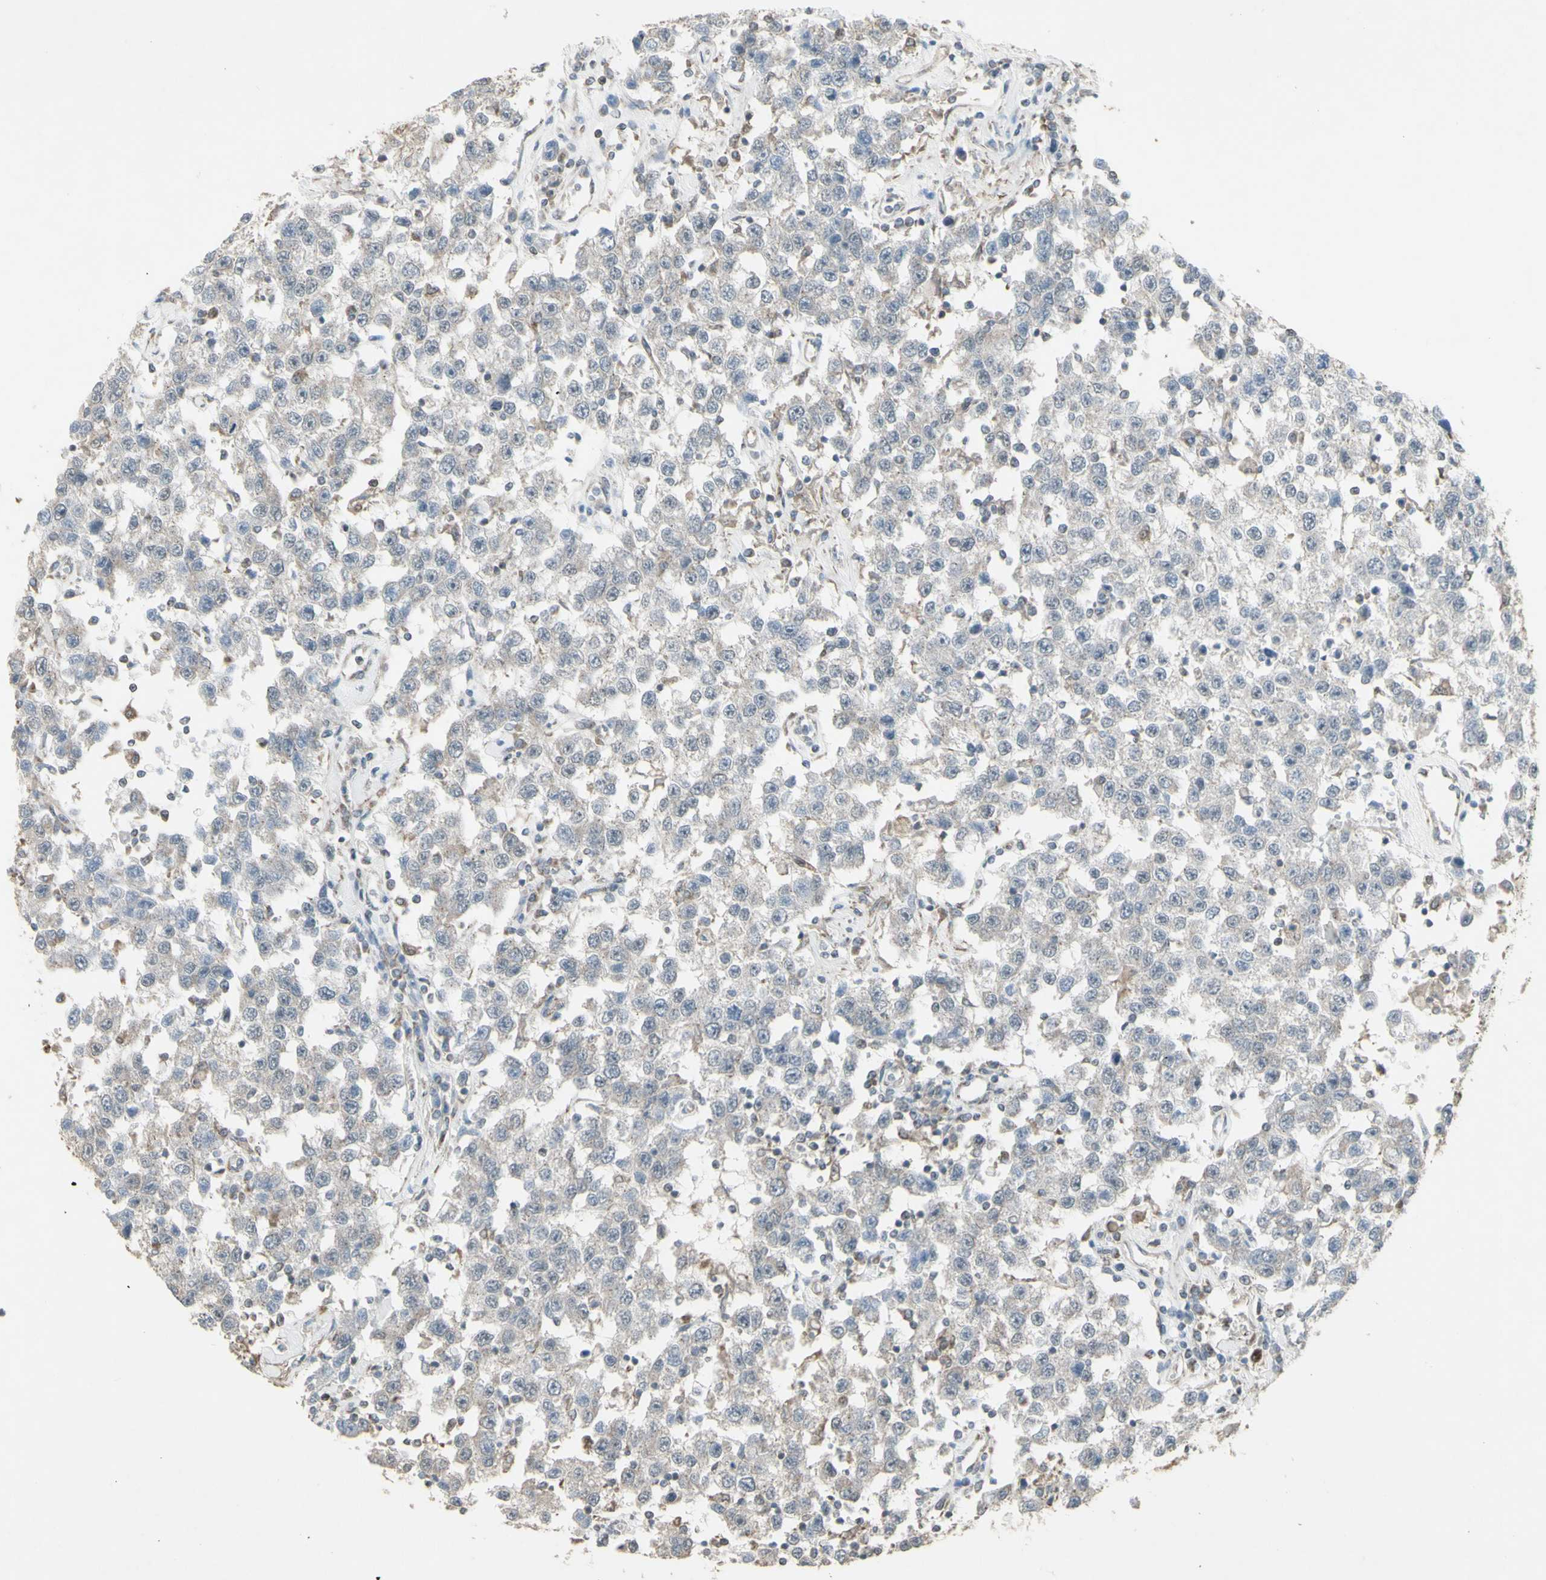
{"staining": {"intensity": "negative", "quantity": "none", "location": "none"}, "tissue": "testis cancer", "cell_type": "Tumor cells", "image_type": "cancer", "snomed": [{"axis": "morphology", "description": "Seminoma, NOS"}, {"axis": "topography", "description": "Testis"}], "caption": "High power microscopy image of an IHC image of testis seminoma, revealing no significant expression in tumor cells.", "gene": "FXYD3", "patient": {"sex": "male", "age": 41}}